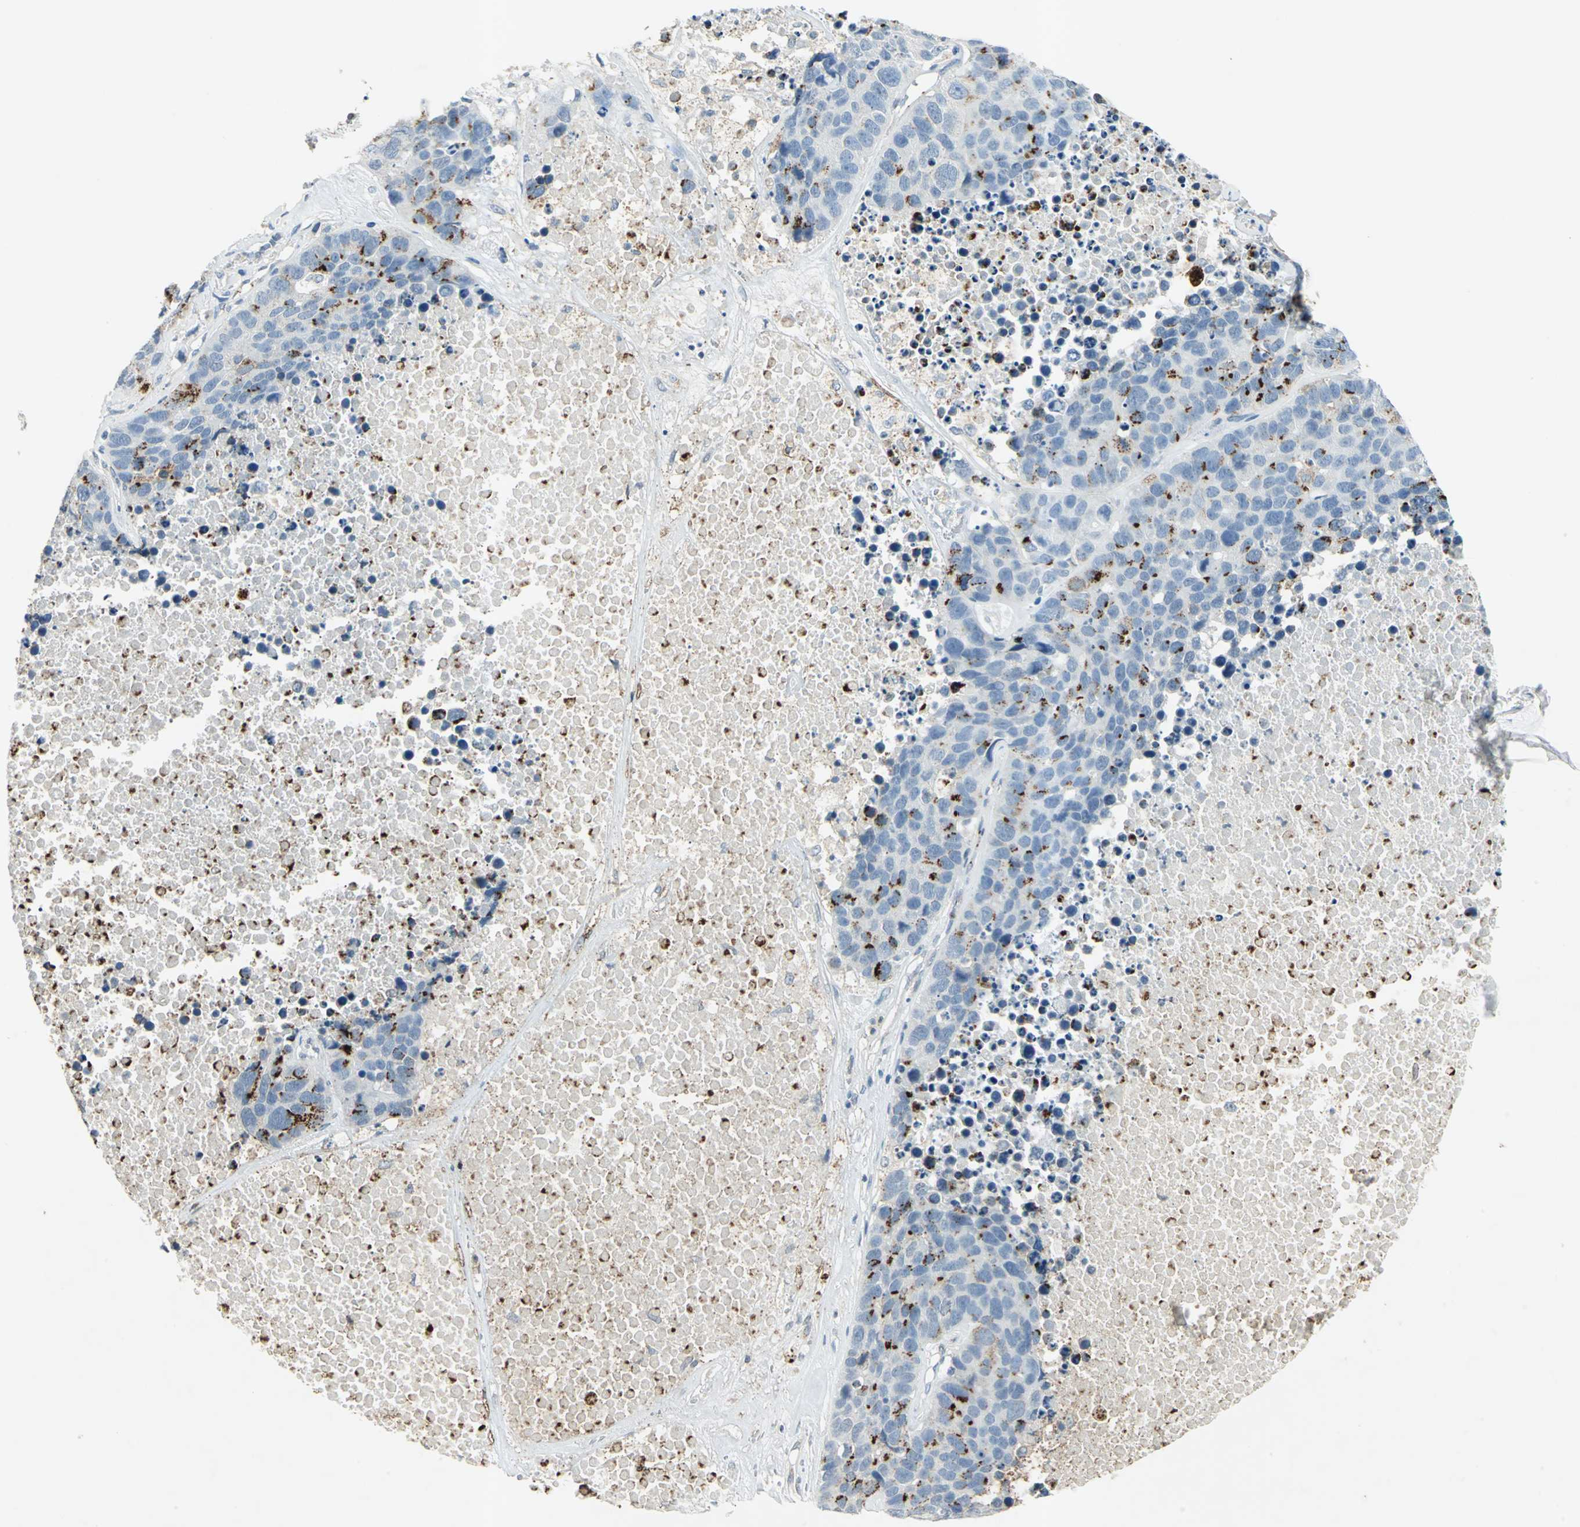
{"staining": {"intensity": "strong", "quantity": "<25%", "location": "cytoplasmic/membranous"}, "tissue": "carcinoid", "cell_type": "Tumor cells", "image_type": "cancer", "snomed": [{"axis": "morphology", "description": "Carcinoid, malignant, NOS"}, {"axis": "topography", "description": "Lung"}], "caption": "Immunohistochemical staining of malignant carcinoid demonstrates strong cytoplasmic/membranous protein staining in approximately <25% of tumor cells.", "gene": "CAMK2B", "patient": {"sex": "male", "age": 60}}